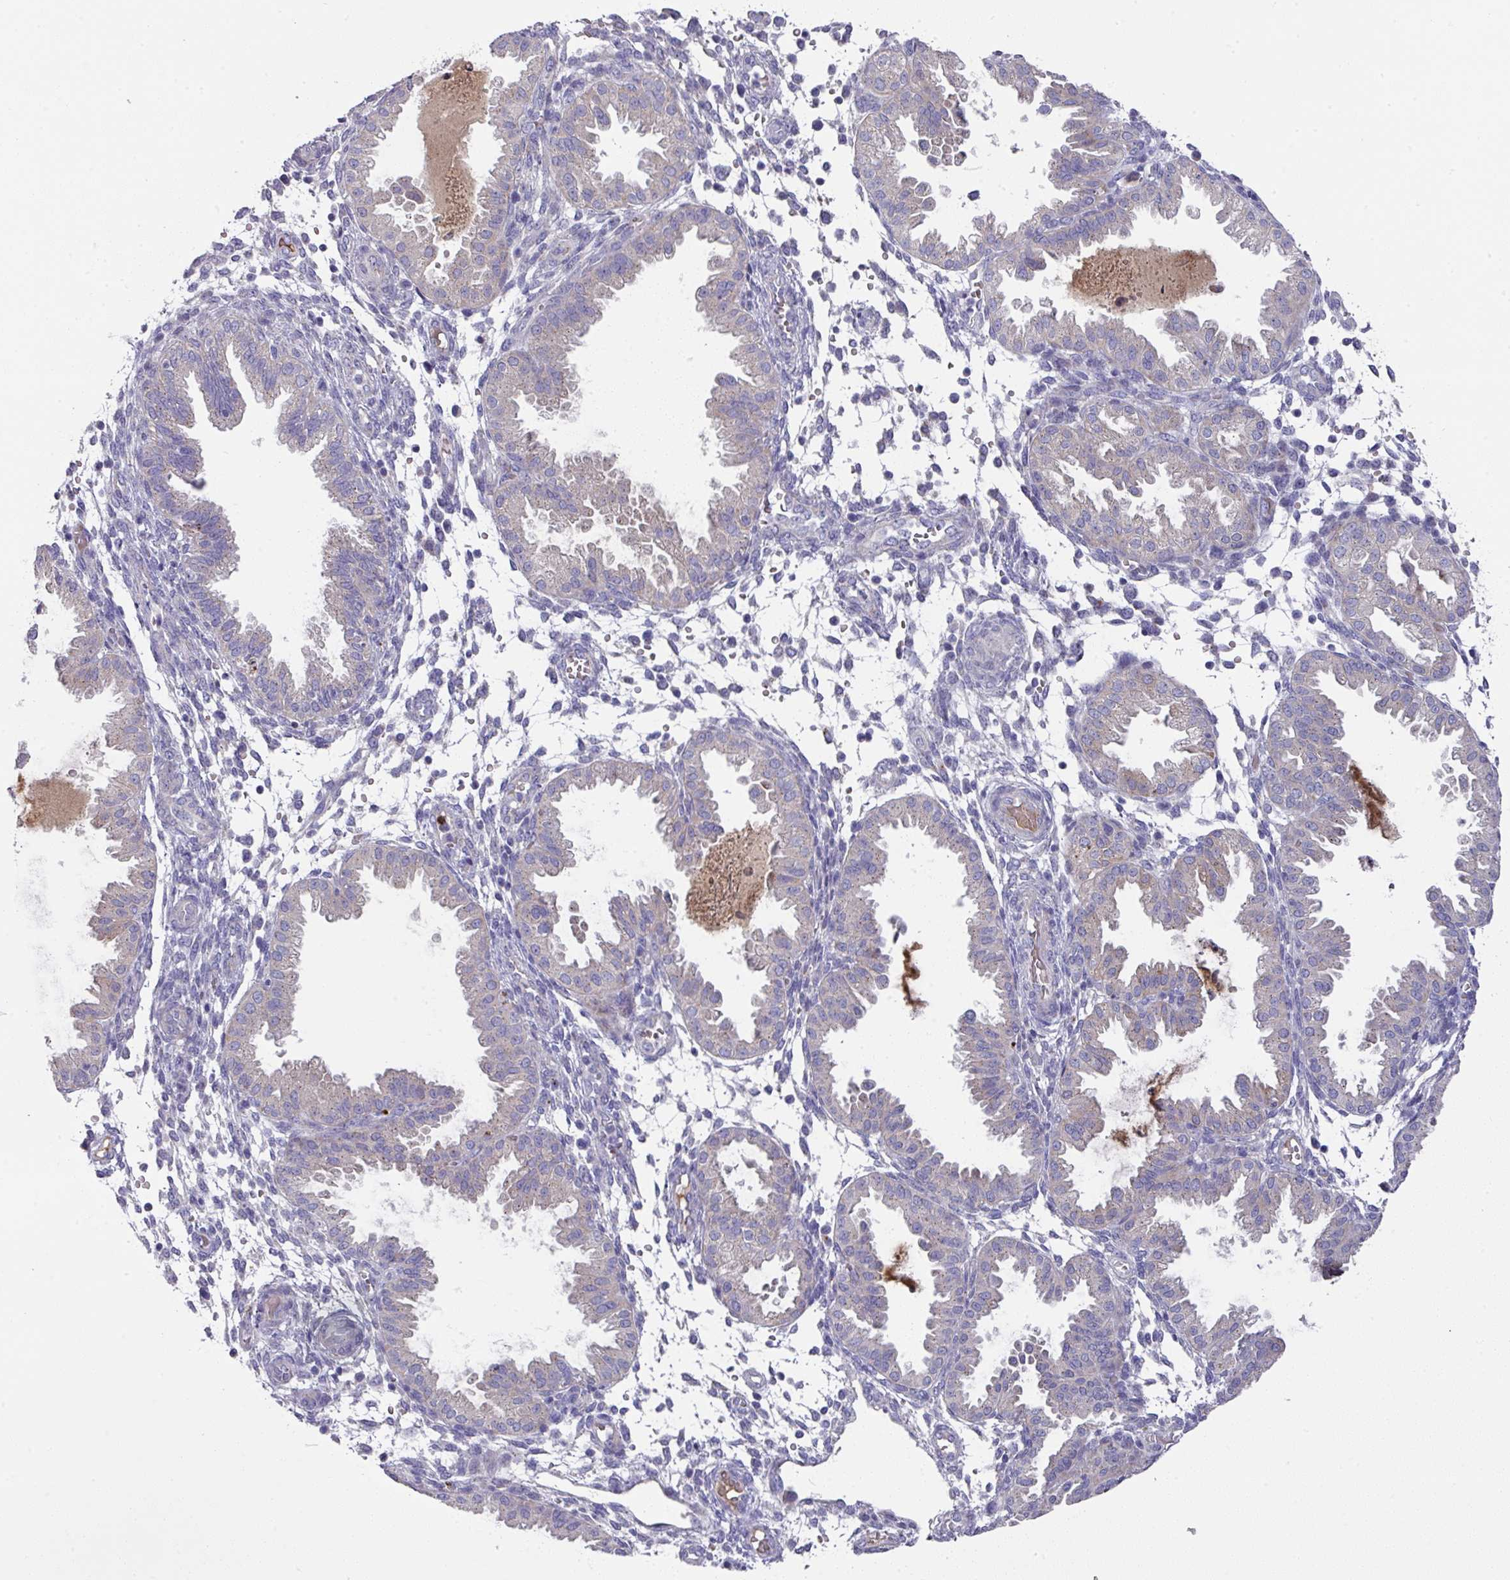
{"staining": {"intensity": "negative", "quantity": "none", "location": "none"}, "tissue": "endometrium", "cell_type": "Cells in endometrial stroma", "image_type": "normal", "snomed": [{"axis": "morphology", "description": "Normal tissue, NOS"}, {"axis": "topography", "description": "Endometrium"}], "caption": "High magnification brightfield microscopy of normal endometrium stained with DAB (3,3'-diaminobenzidine) (brown) and counterstained with hematoxylin (blue): cells in endometrial stroma show no significant expression. The staining was performed using DAB to visualize the protein expression in brown, while the nuclei were stained in blue with hematoxylin (Magnification: 20x).", "gene": "IL4R", "patient": {"sex": "female", "age": 33}}